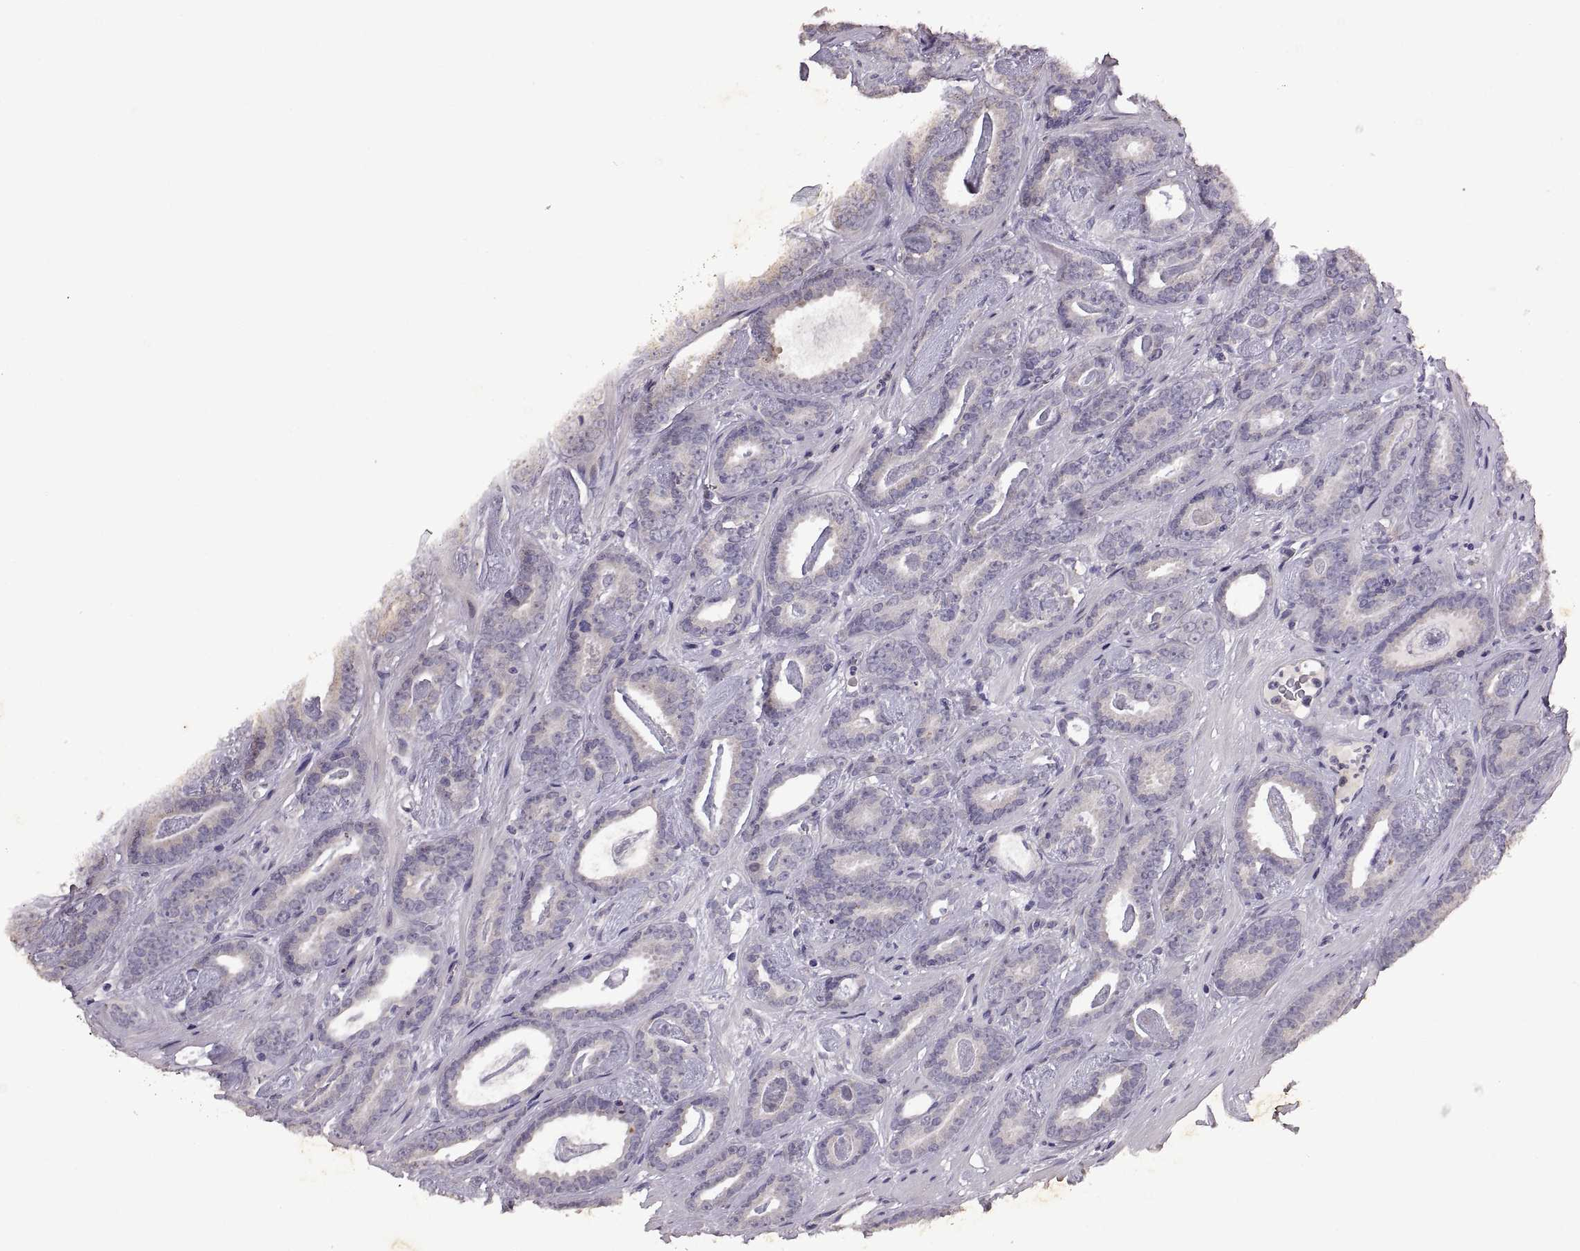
{"staining": {"intensity": "negative", "quantity": "none", "location": "none"}, "tissue": "prostate cancer", "cell_type": "Tumor cells", "image_type": "cancer", "snomed": [{"axis": "morphology", "description": "Adenocarcinoma, Medium grade"}, {"axis": "topography", "description": "Prostate and seminal vesicle, NOS"}, {"axis": "topography", "description": "Prostate"}], "caption": "This is an immunohistochemistry micrograph of human prostate medium-grade adenocarcinoma. There is no staining in tumor cells.", "gene": "DEFB136", "patient": {"sex": "male", "age": 54}}